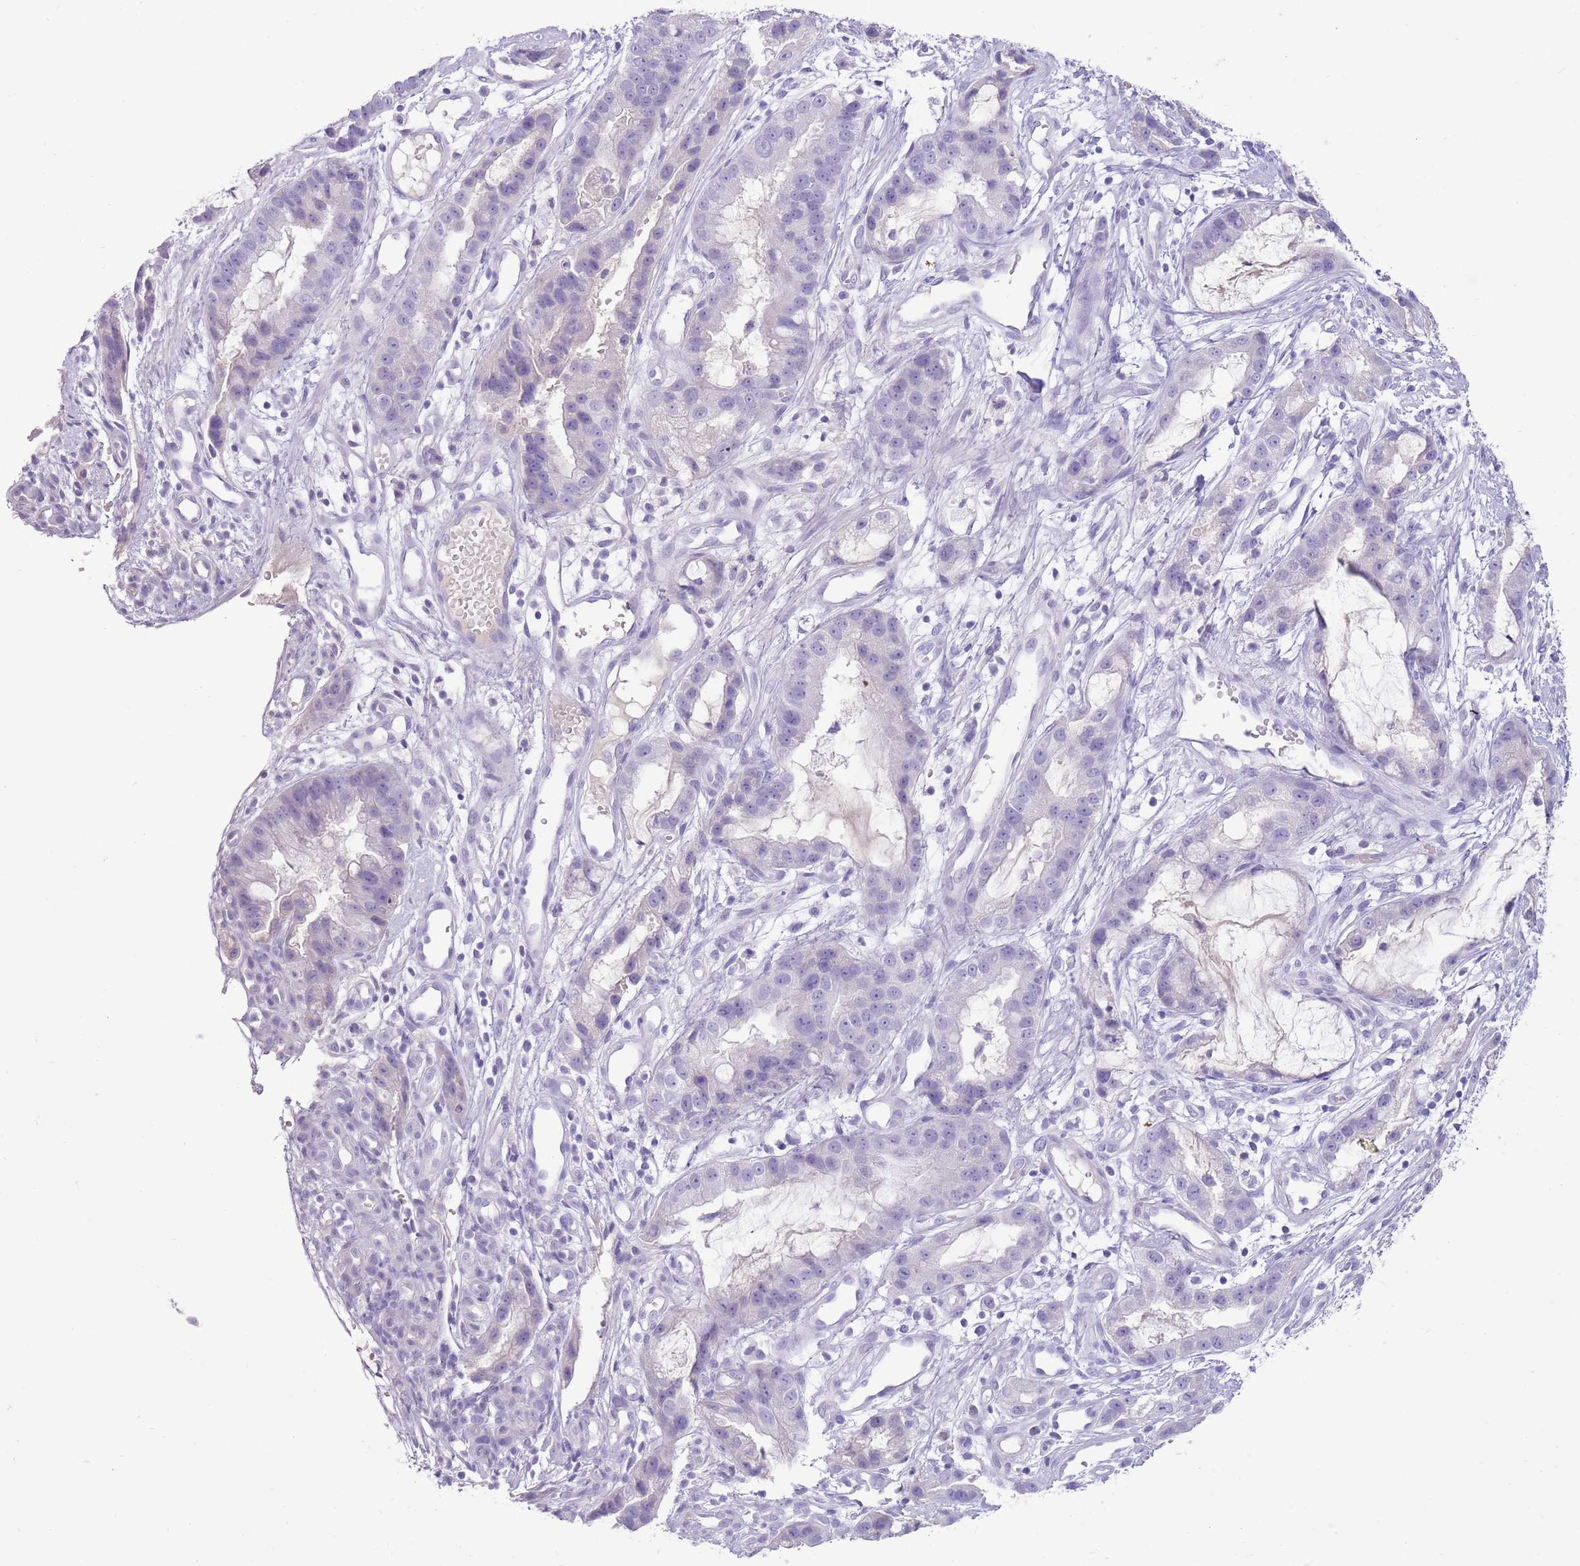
{"staining": {"intensity": "negative", "quantity": "none", "location": "none"}, "tissue": "stomach cancer", "cell_type": "Tumor cells", "image_type": "cancer", "snomed": [{"axis": "morphology", "description": "Adenocarcinoma, NOS"}, {"axis": "topography", "description": "Stomach"}], "caption": "An immunohistochemistry (IHC) histopathology image of stomach adenocarcinoma is shown. There is no staining in tumor cells of stomach adenocarcinoma.", "gene": "TOX2", "patient": {"sex": "male", "age": 55}}